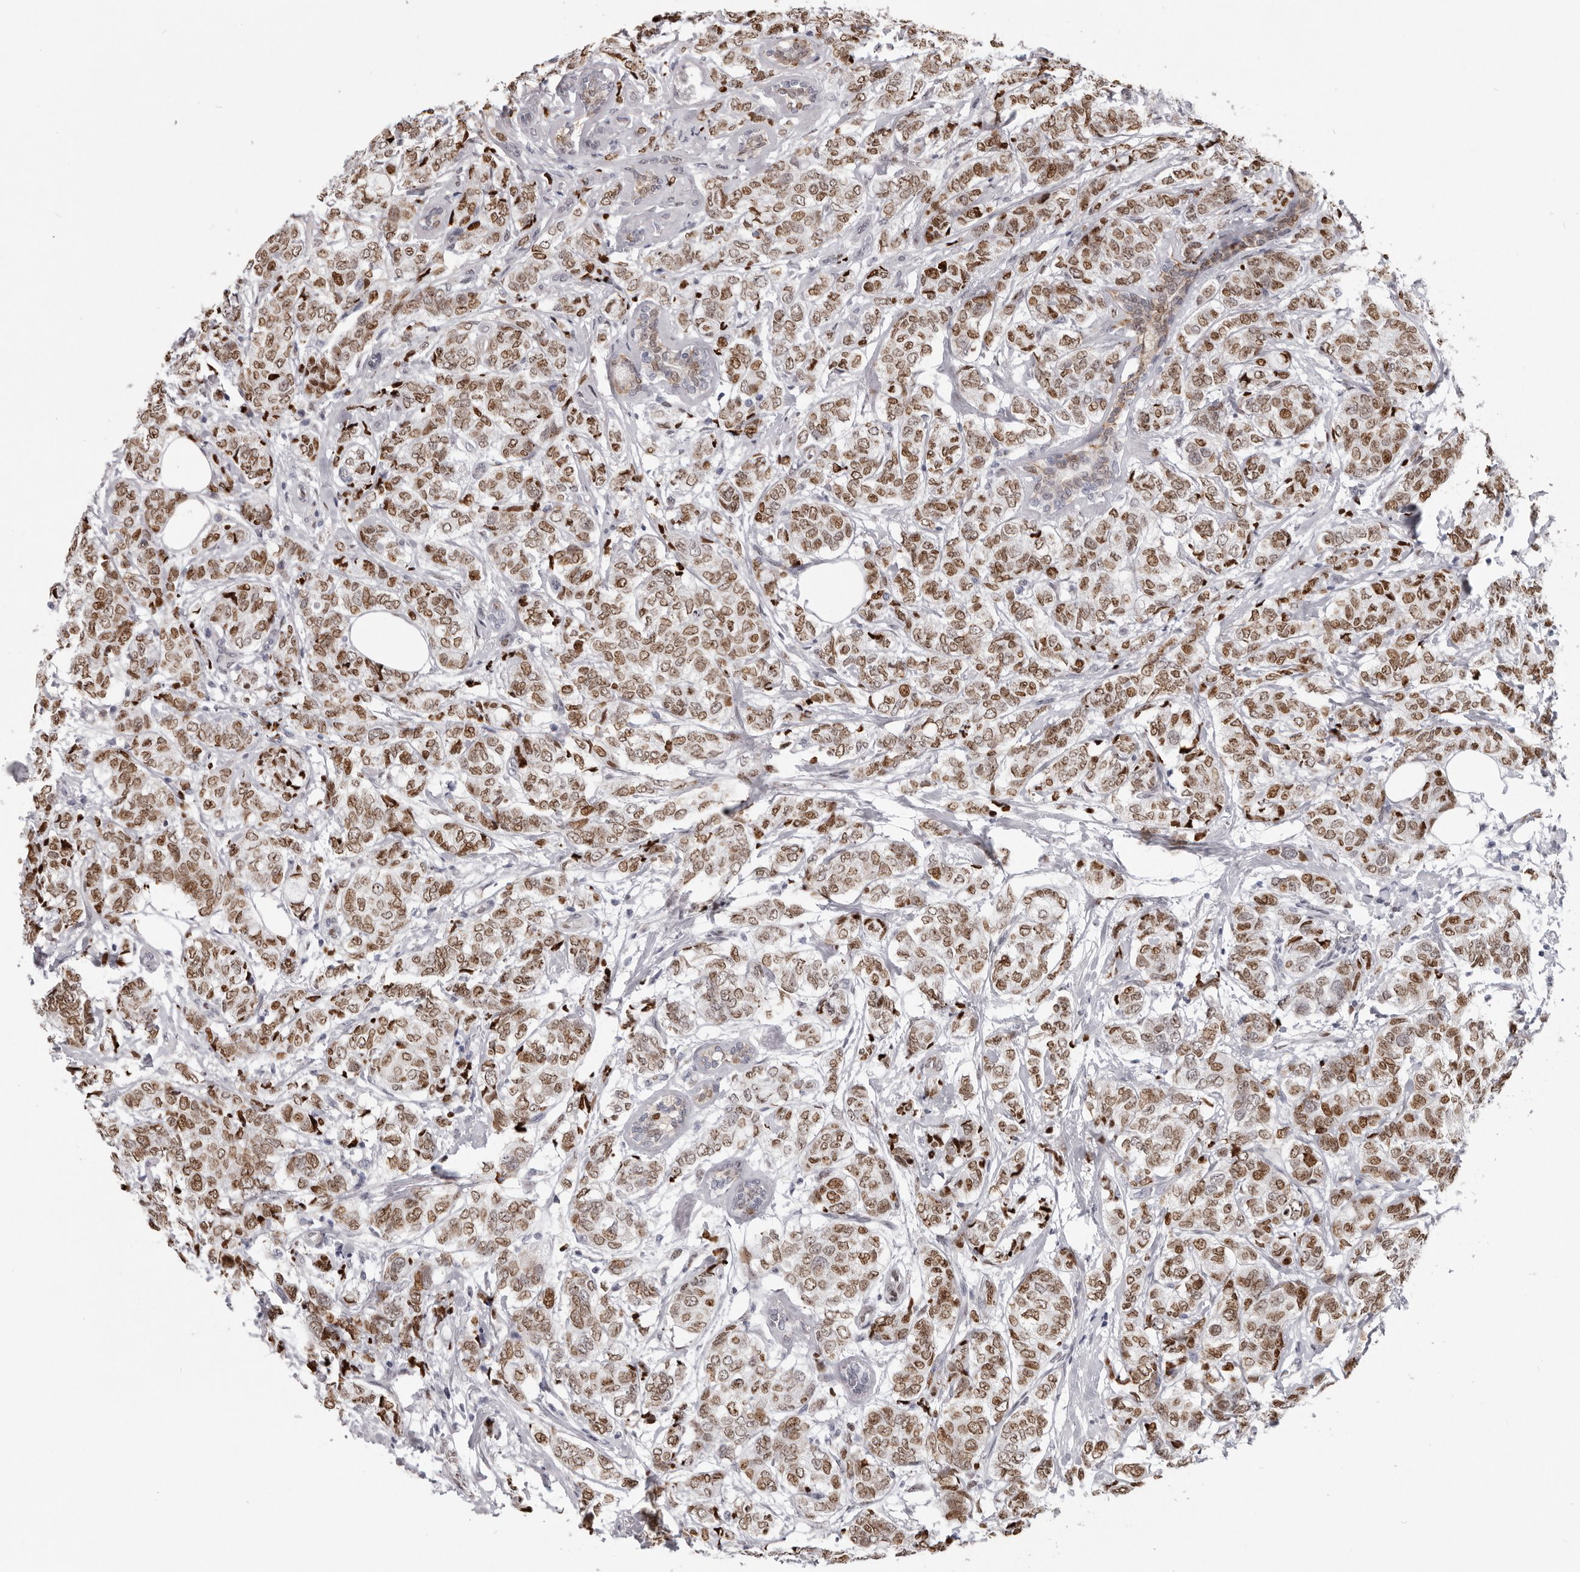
{"staining": {"intensity": "moderate", "quantity": ">75%", "location": "nuclear"}, "tissue": "breast cancer", "cell_type": "Tumor cells", "image_type": "cancer", "snomed": [{"axis": "morphology", "description": "Lobular carcinoma"}, {"axis": "topography", "description": "Breast"}], "caption": "Human breast cancer stained with a brown dye shows moderate nuclear positive staining in about >75% of tumor cells.", "gene": "SRP19", "patient": {"sex": "female", "age": 60}}